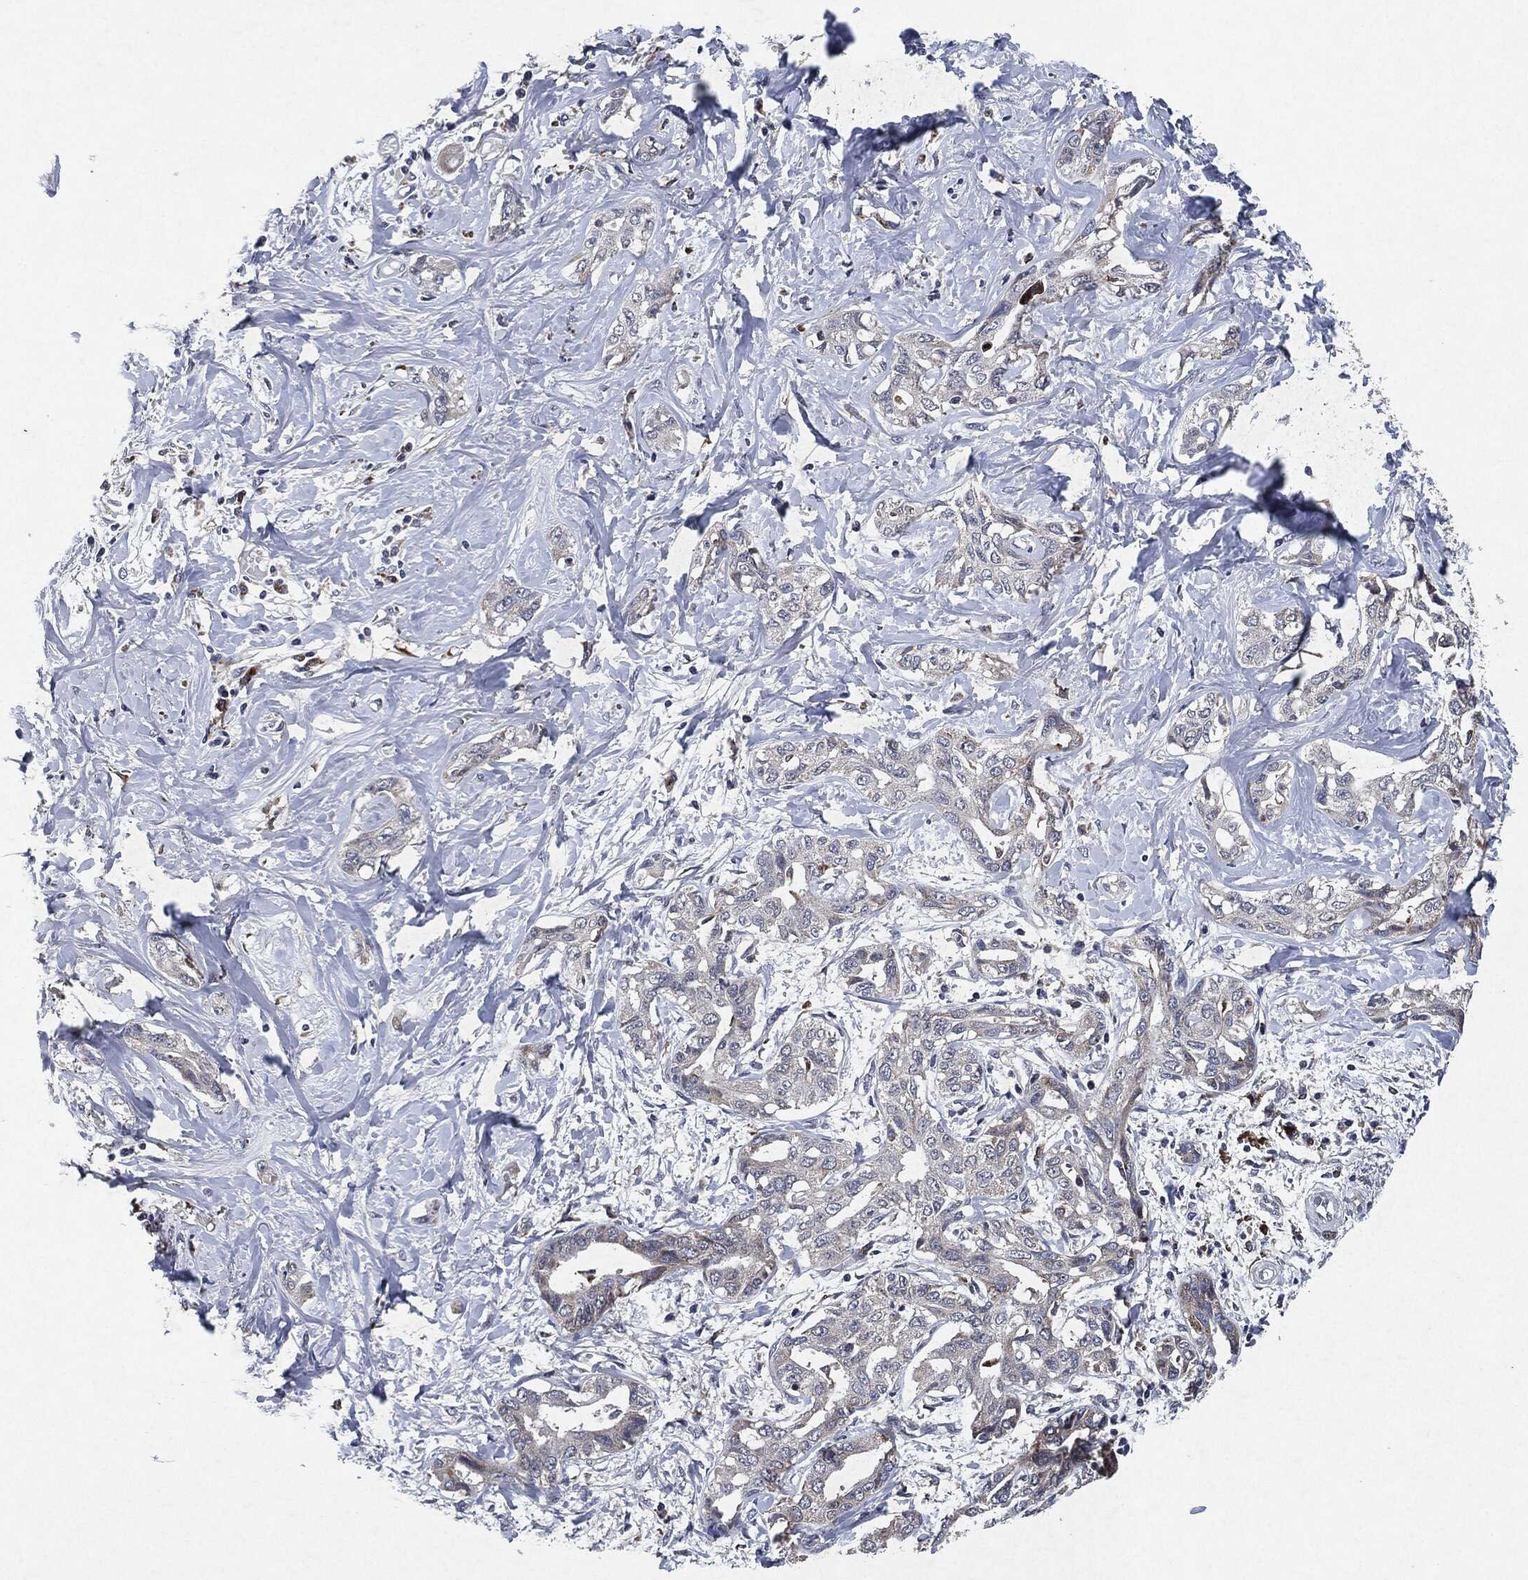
{"staining": {"intensity": "negative", "quantity": "none", "location": "none"}, "tissue": "liver cancer", "cell_type": "Tumor cells", "image_type": "cancer", "snomed": [{"axis": "morphology", "description": "Cholangiocarcinoma"}, {"axis": "topography", "description": "Liver"}], "caption": "Liver cholangiocarcinoma stained for a protein using immunohistochemistry (IHC) reveals no staining tumor cells.", "gene": "SLC31A2", "patient": {"sex": "male", "age": 59}}